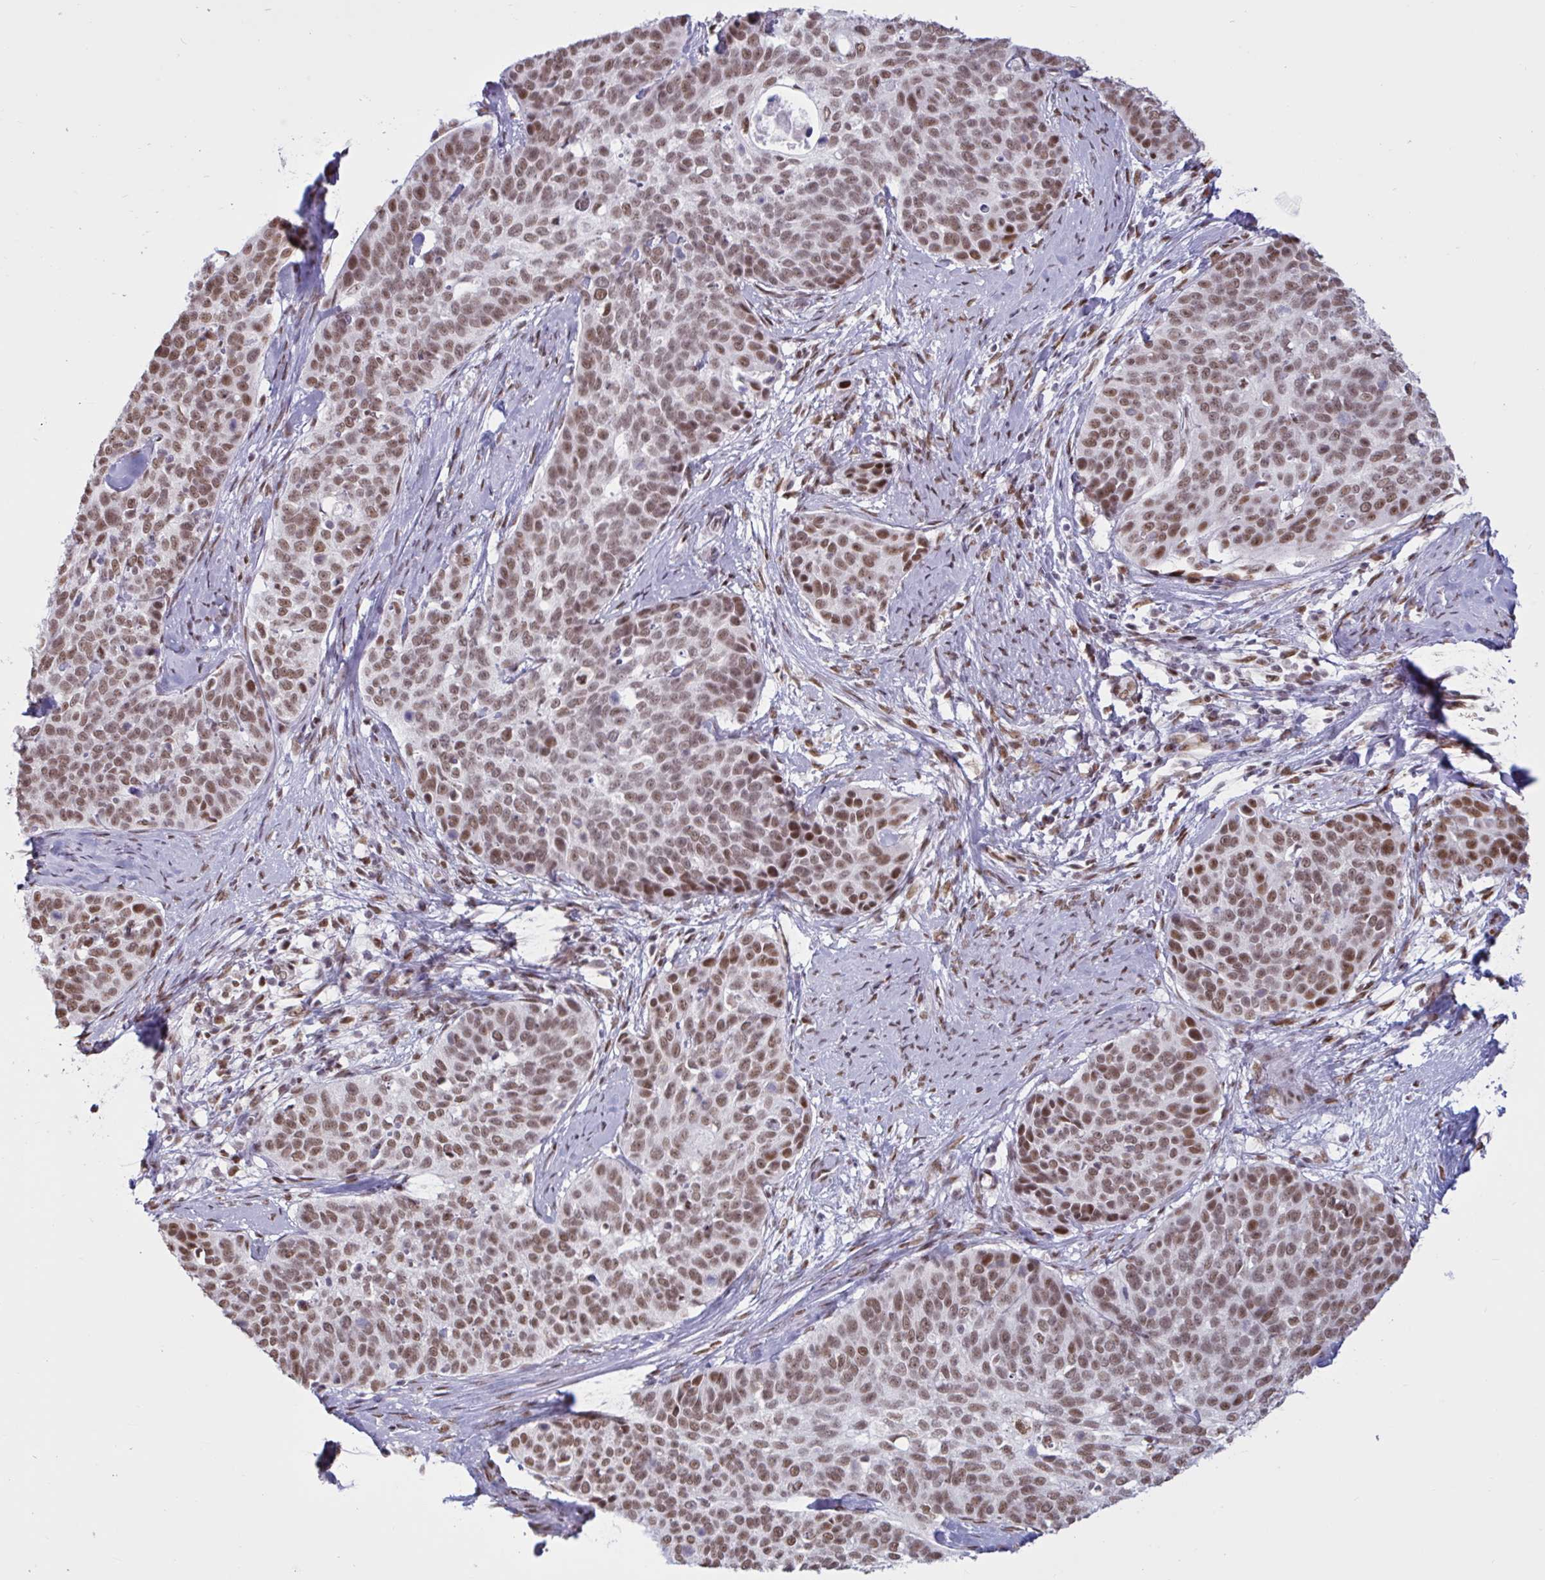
{"staining": {"intensity": "moderate", "quantity": ">75%", "location": "nuclear"}, "tissue": "cervical cancer", "cell_type": "Tumor cells", "image_type": "cancer", "snomed": [{"axis": "morphology", "description": "Squamous cell carcinoma, NOS"}, {"axis": "topography", "description": "Cervix"}], "caption": "Protein positivity by immunohistochemistry reveals moderate nuclear positivity in approximately >75% of tumor cells in squamous cell carcinoma (cervical).", "gene": "CBFA2T2", "patient": {"sex": "female", "age": 69}}